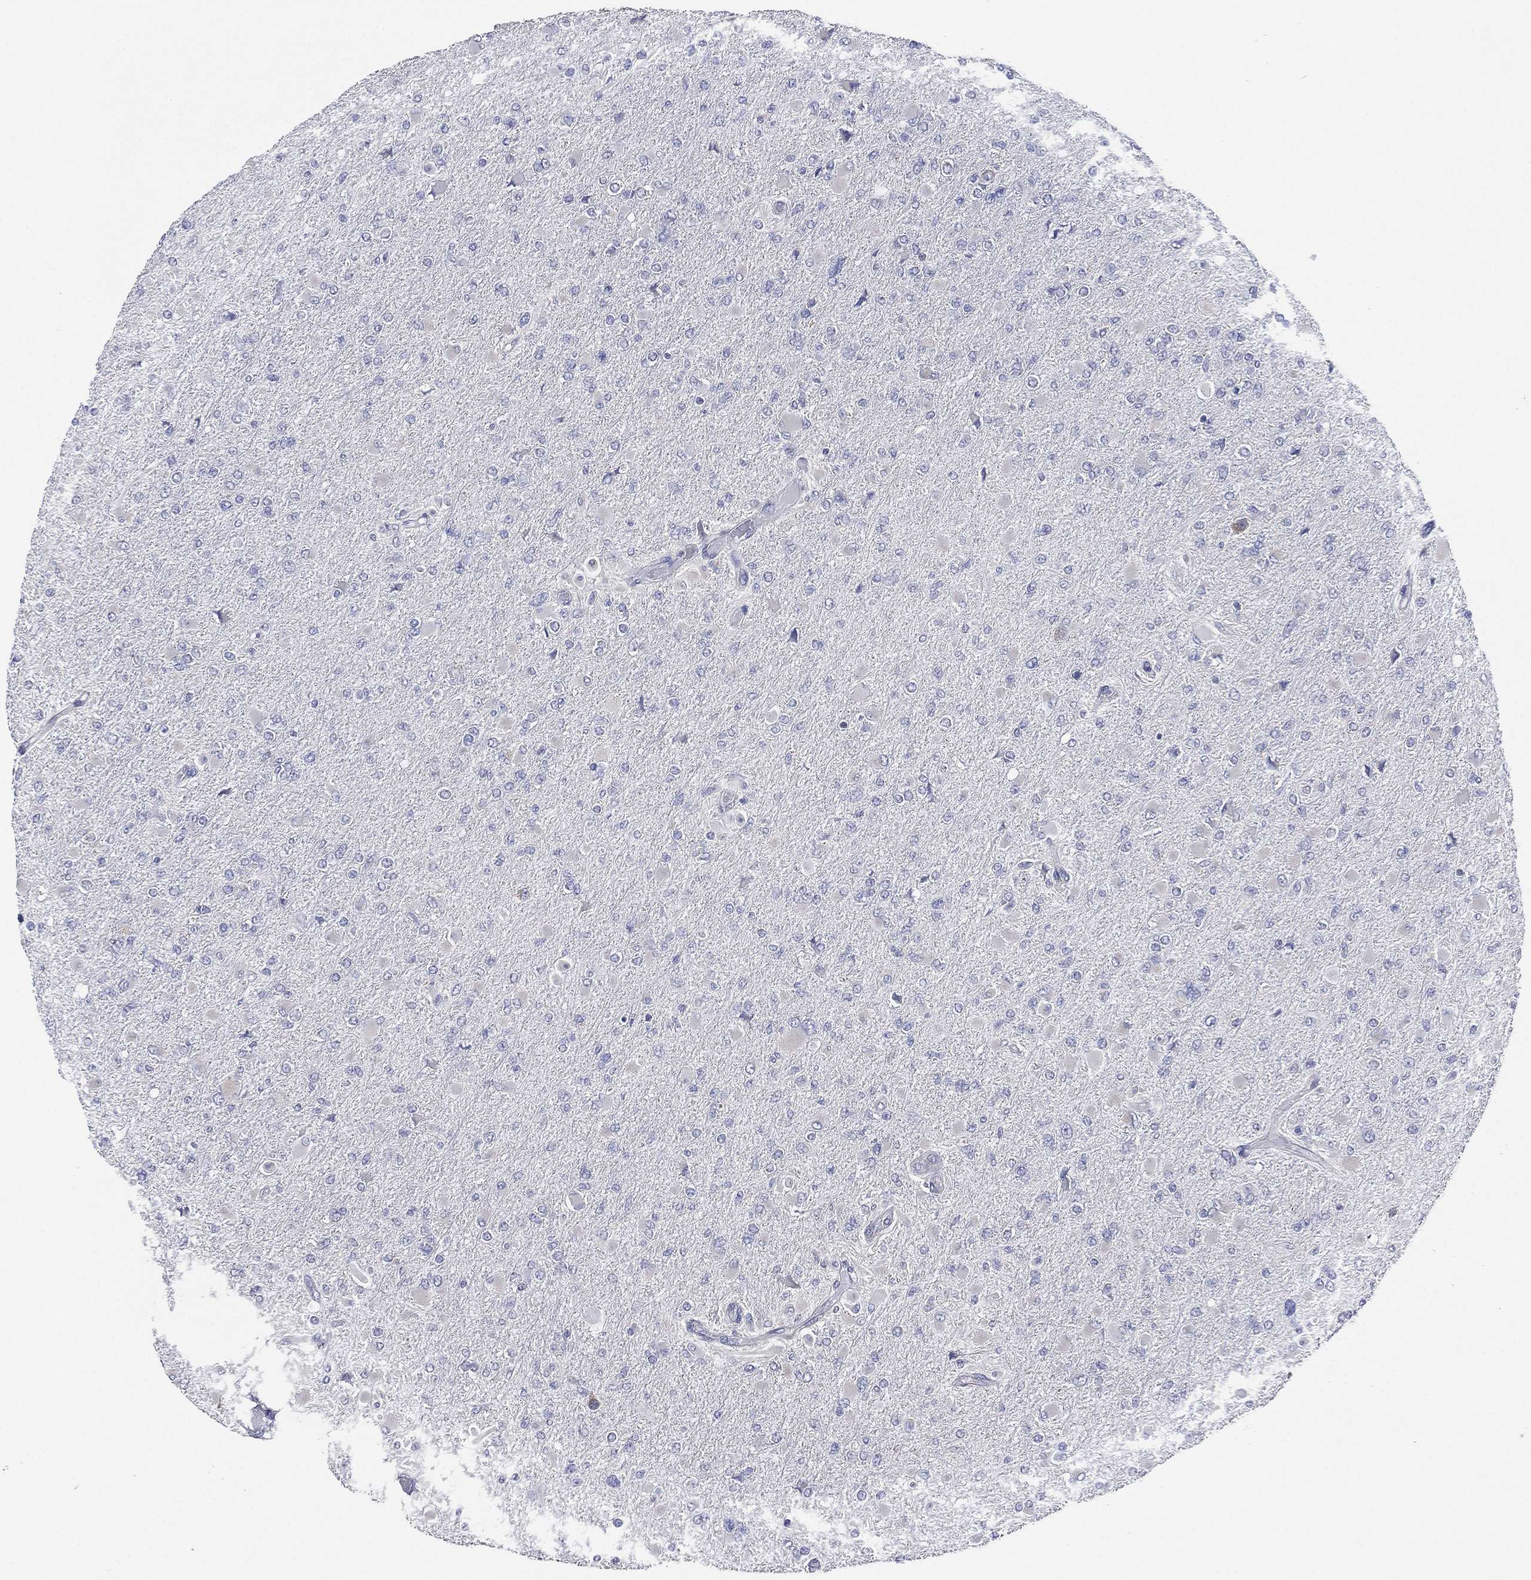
{"staining": {"intensity": "negative", "quantity": "none", "location": "none"}, "tissue": "glioma", "cell_type": "Tumor cells", "image_type": "cancer", "snomed": [{"axis": "morphology", "description": "Glioma, malignant, High grade"}, {"axis": "topography", "description": "Cerebral cortex"}], "caption": "IHC of malignant glioma (high-grade) exhibits no positivity in tumor cells.", "gene": "ATP8A2", "patient": {"sex": "female", "age": 36}}